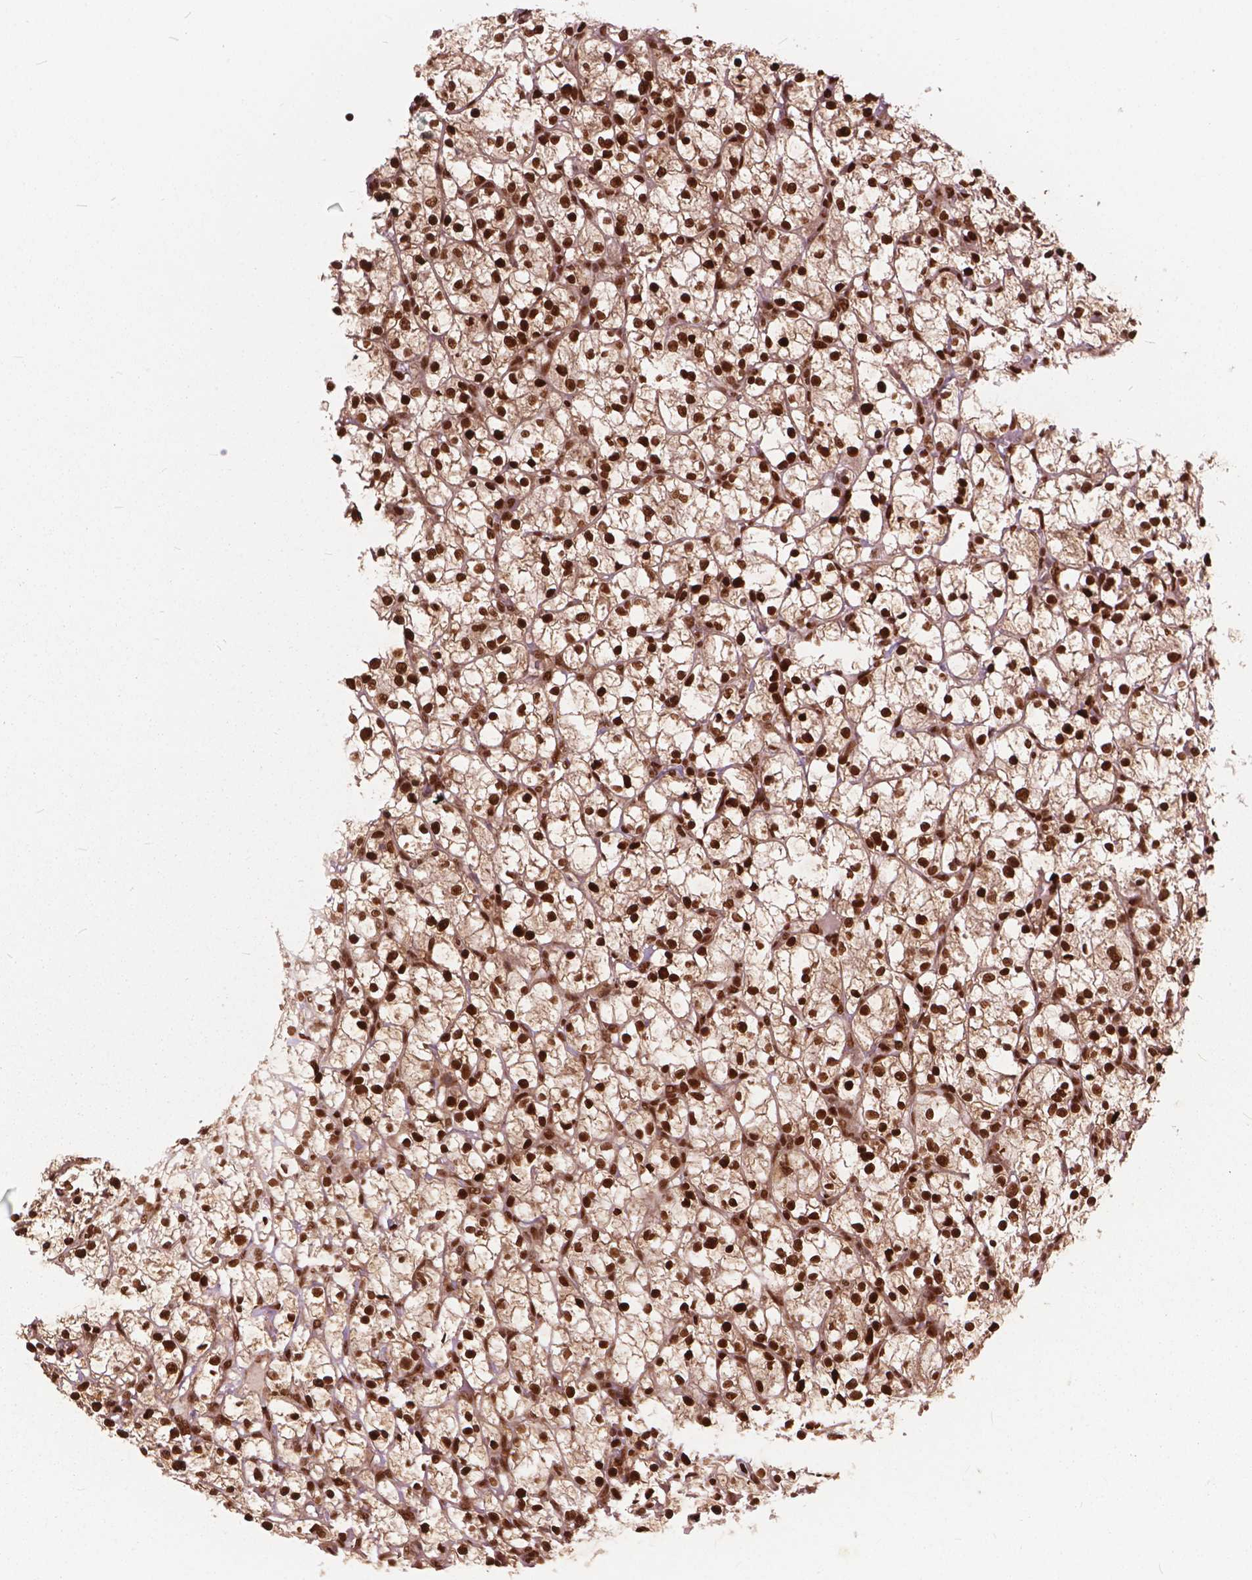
{"staining": {"intensity": "strong", "quantity": ">75%", "location": "nuclear"}, "tissue": "renal cancer", "cell_type": "Tumor cells", "image_type": "cancer", "snomed": [{"axis": "morphology", "description": "Adenocarcinoma, NOS"}, {"axis": "topography", "description": "Kidney"}], "caption": "Strong nuclear positivity for a protein is seen in approximately >75% of tumor cells of renal adenocarcinoma using immunohistochemistry (IHC).", "gene": "ANP32B", "patient": {"sex": "female", "age": 64}}